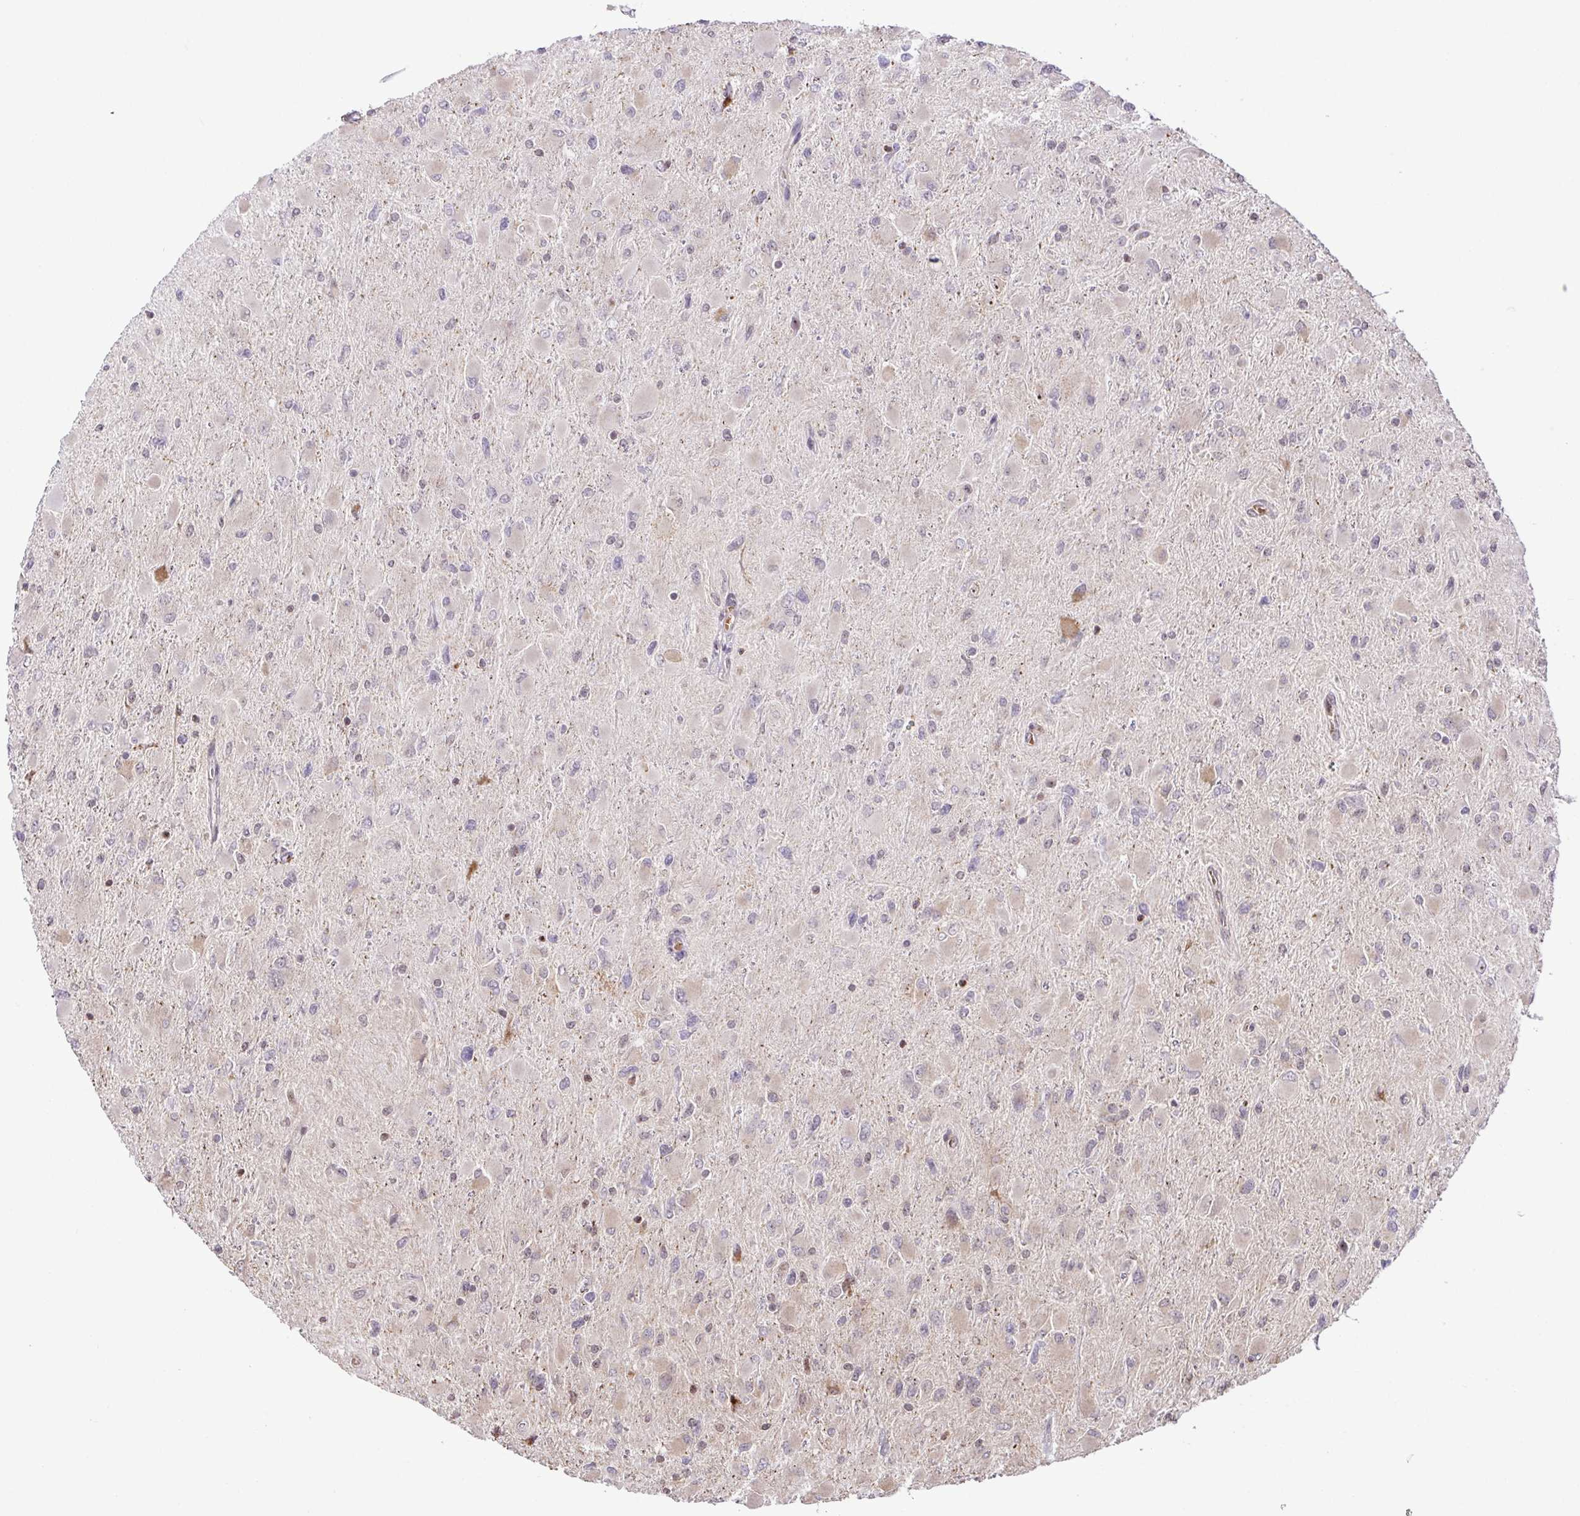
{"staining": {"intensity": "weak", "quantity": "25%-75%", "location": "cytoplasmic/membranous"}, "tissue": "glioma", "cell_type": "Tumor cells", "image_type": "cancer", "snomed": [{"axis": "morphology", "description": "Glioma, malignant, High grade"}, {"axis": "topography", "description": "Cerebral cortex"}], "caption": "A low amount of weak cytoplasmic/membranous staining is identified in approximately 25%-75% of tumor cells in malignant glioma (high-grade) tissue.", "gene": "RSL24D1", "patient": {"sex": "female", "age": 36}}